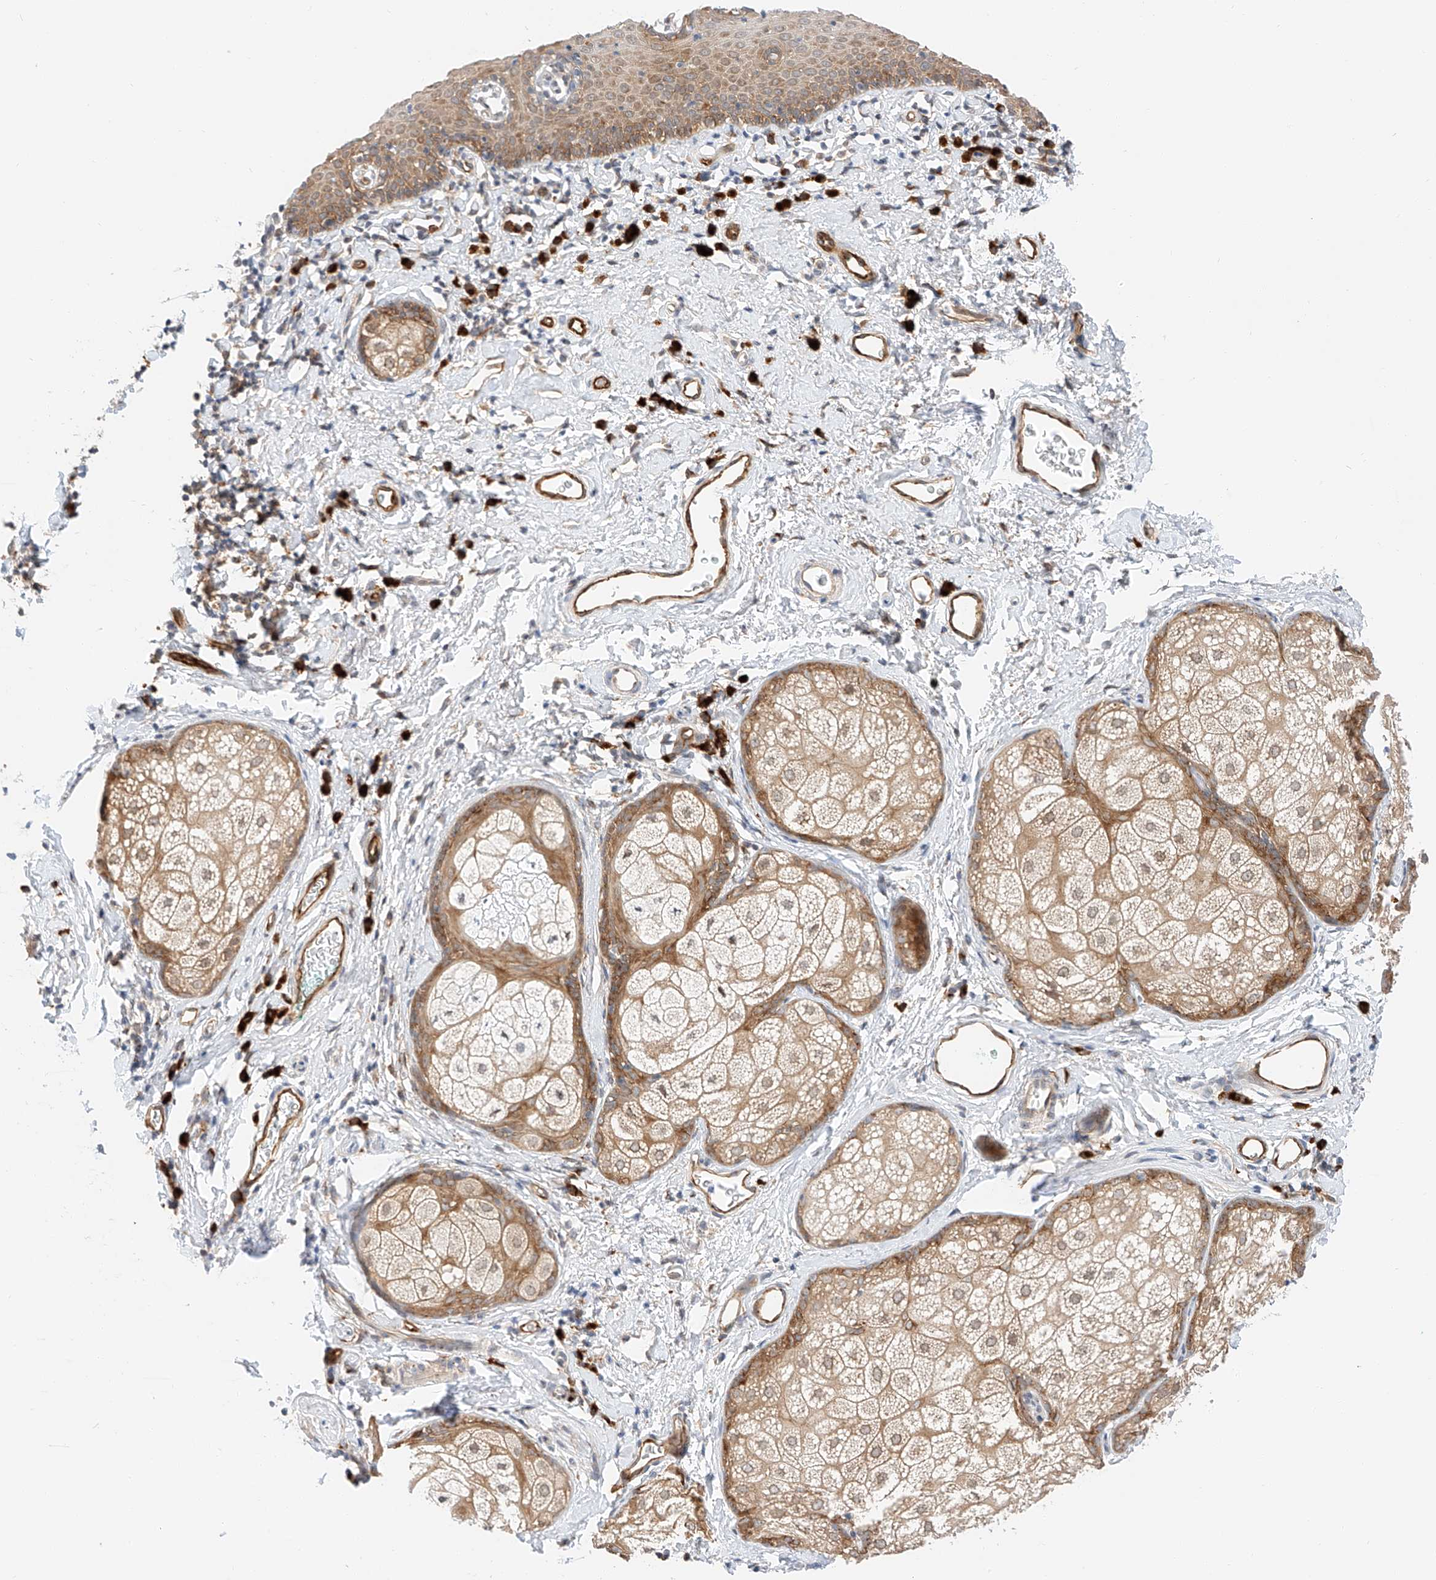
{"staining": {"intensity": "moderate", "quantity": ">75%", "location": "cytoplasmic/membranous"}, "tissue": "skin", "cell_type": "Epidermal cells", "image_type": "normal", "snomed": [{"axis": "morphology", "description": "Normal tissue, NOS"}, {"axis": "topography", "description": "Vulva"}], "caption": "The image shows staining of benign skin, revealing moderate cytoplasmic/membranous protein expression (brown color) within epidermal cells.", "gene": "CARMIL1", "patient": {"sex": "female", "age": 66}}